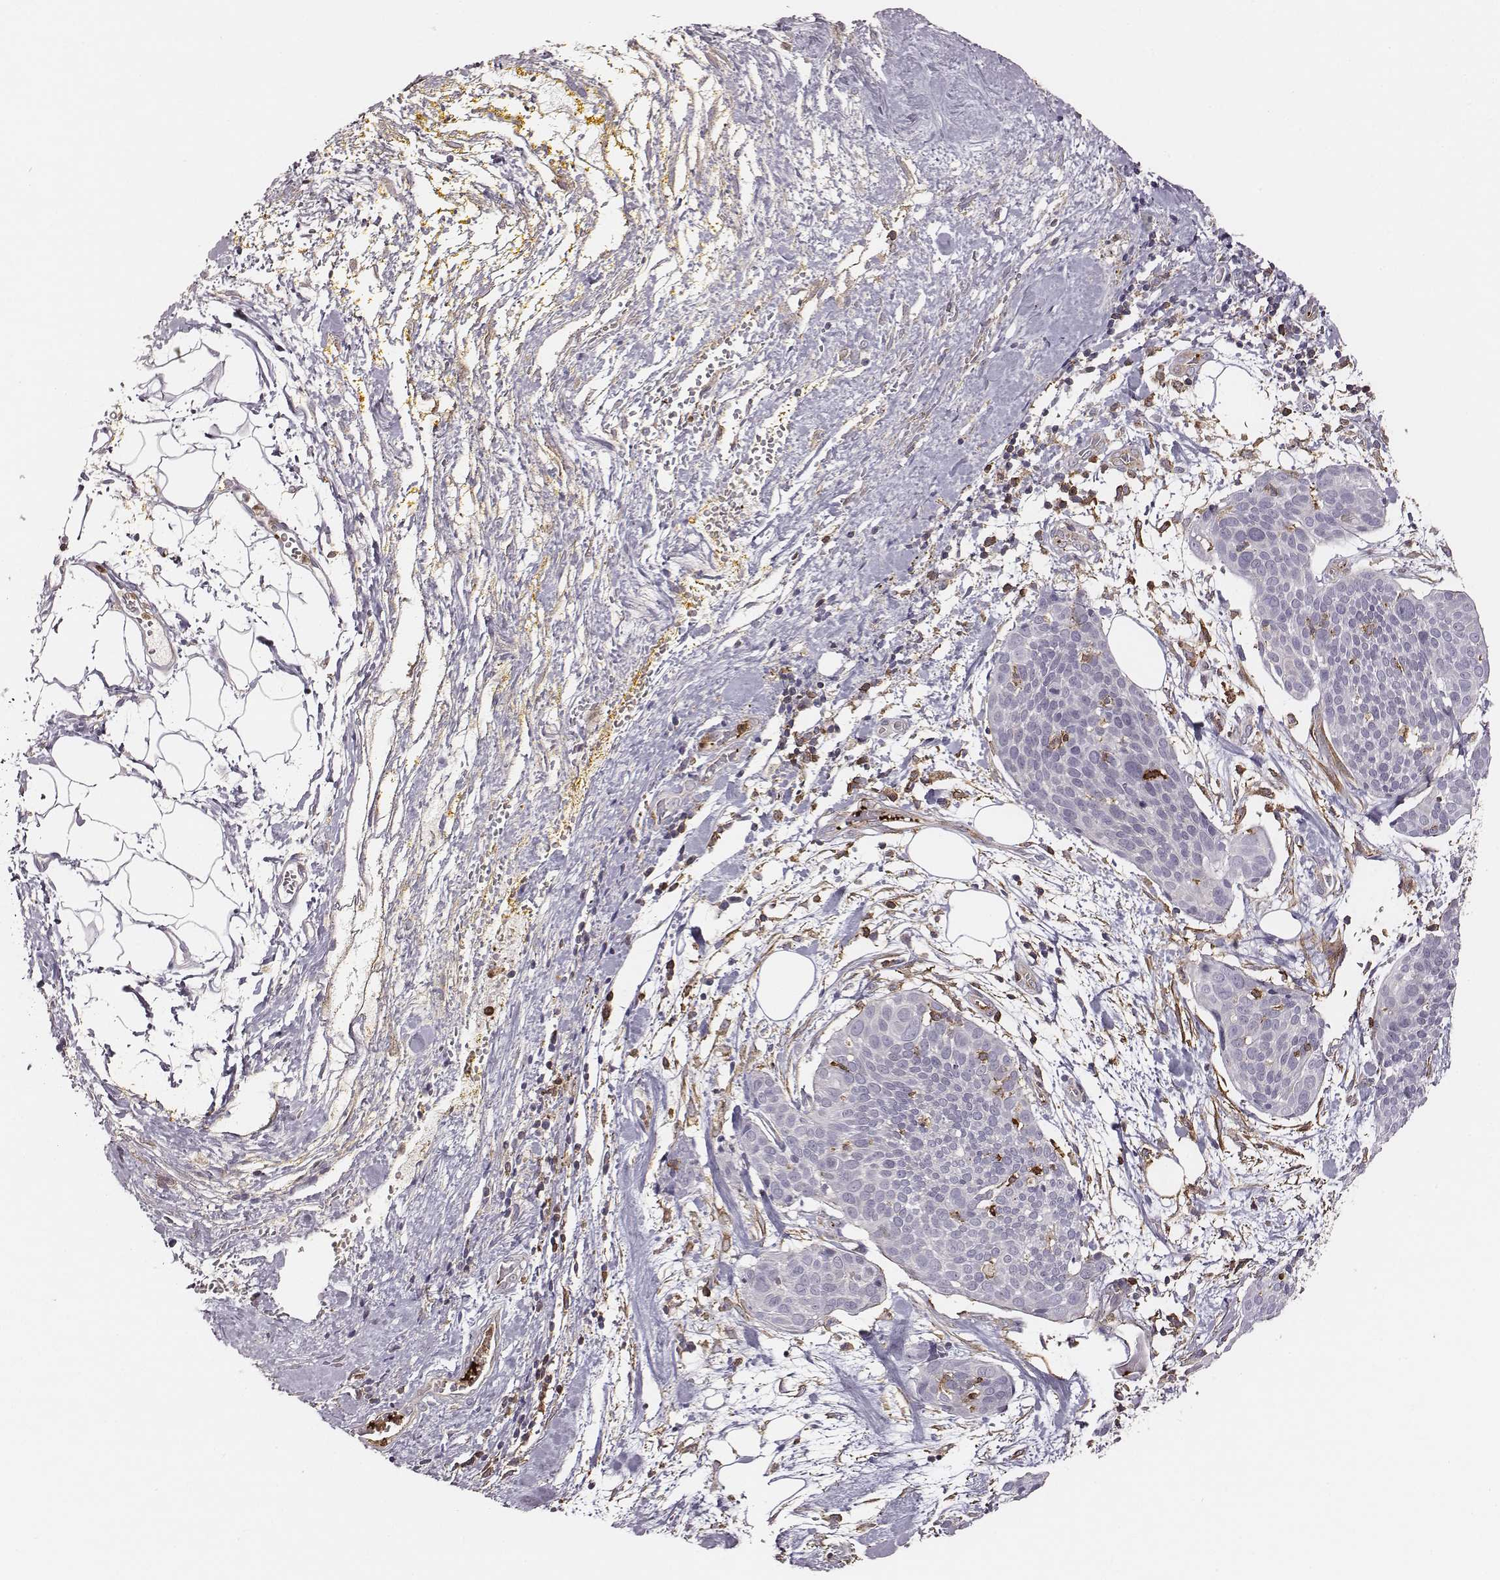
{"staining": {"intensity": "negative", "quantity": "none", "location": "none"}, "tissue": "cervical cancer", "cell_type": "Tumor cells", "image_type": "cancer", "snomed": [{"axis": "morphology", "description": "Squamous cell carcinoma, NOS"}, {"axis": "topography", "description": "Cervix"}], "caption": "Immunohistochemical staining of human squamous cell carcinoma (cervical) reveals no significant expression in tumor cells.", "gene": "ZYX", "patient": {"sex": "female", "age": 39}}